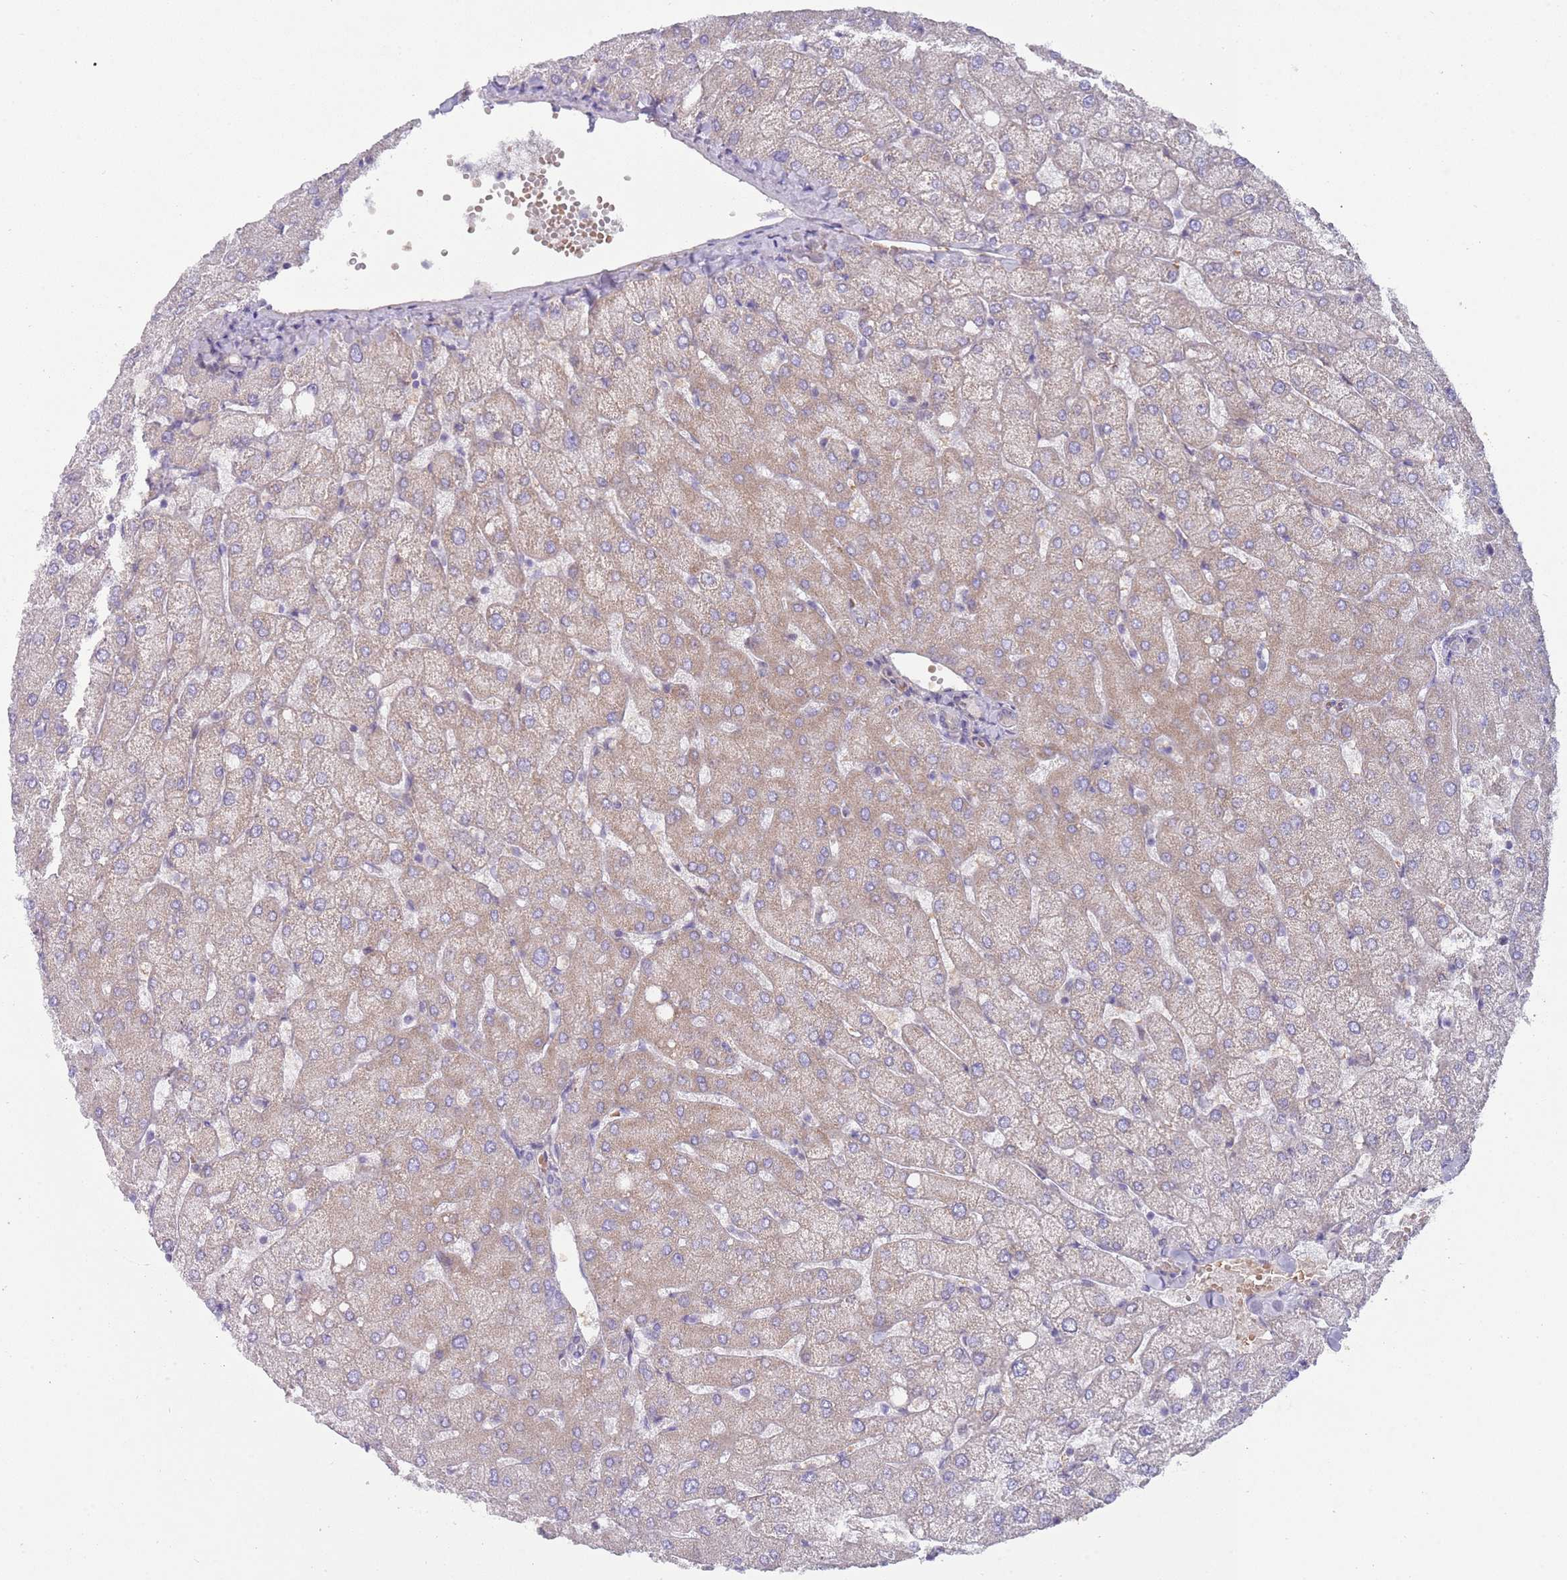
{"staining": {"intensity": "negative", "quantity": "none", "location": "none"}, "tissue": "liver", "cell_type": "Cholangiocytes", "image_type": "normal", "snomed": [{"axis": "morphology", "description": "Normal tissue, NOS"}, {"axis": "topography", "description": "Liver"}], "caption": "Protein analysis of normal liver exhibits no significant staining in cholangiocytes. (Brightfield microscopy of DAB (3,3'-diaminobenzidine) immunohistochemistry (IHC) at high magnification).", "gene": "PRAC1", "patient": {"sex": "female", "age": 54}}